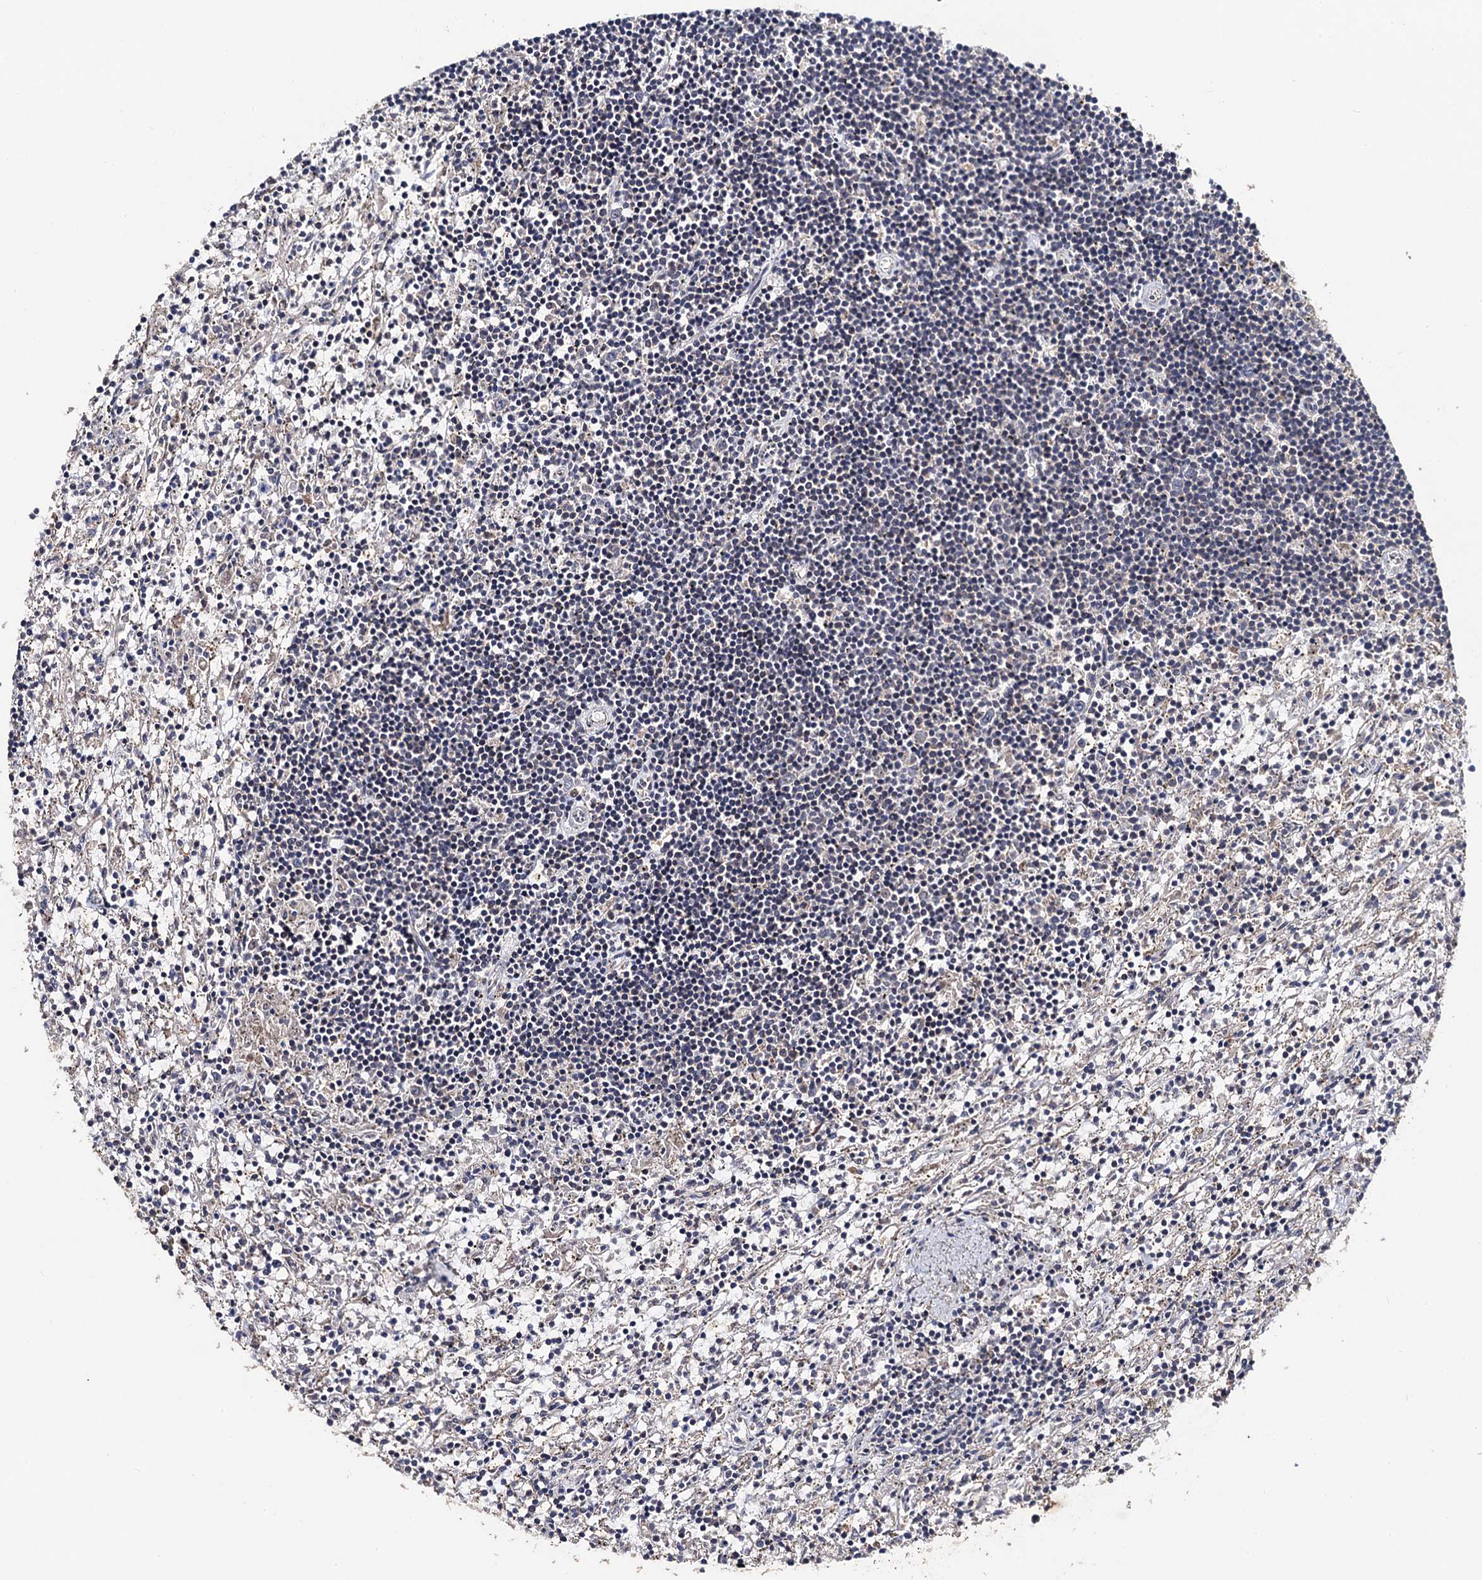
{"staining": {"intensity": "negative", "quantity": "none", "location": "none"}, "tissue": "lymphoma", "cell_type": "Tumor cells", "image_type": "cancer", "snomed": [{"axis": "morphology", "description": "Malignant lymphoma, non-Hodgkin's type, Low grade"}, {"axis": "topography", "description": "Spleen"}], "caption": "This is a micrograph of immunohistochemistry staining of low-grade malignant lymphoma, non-Hodgkin's type, which shows no staining in tumor cells.", "gene": "PPTC7", "patient": {"sex": "male", "age": 76}}